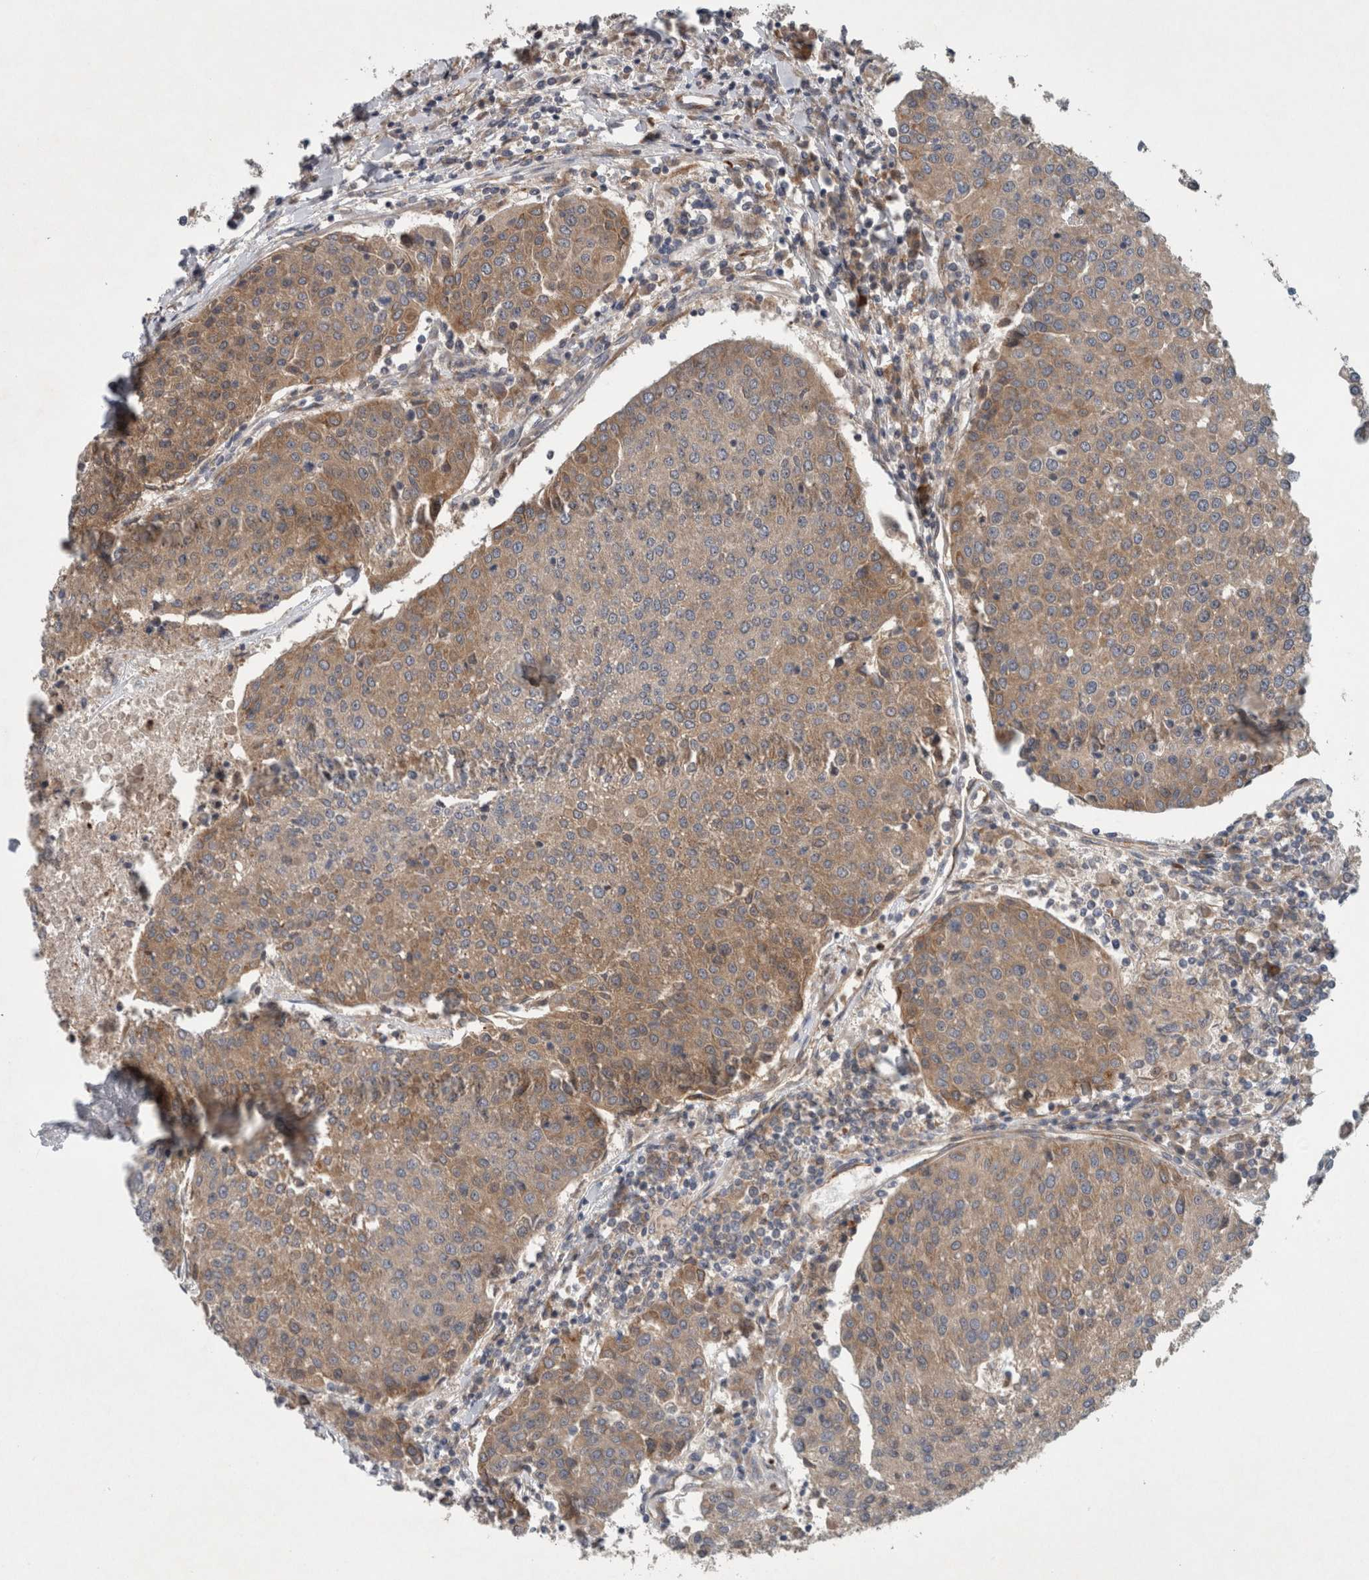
{"staining": {"intensity": "weak", "quantity": ">75%", "location": "cytoplasmic/membranous"}, "tissue": "urothelial cancer", "cell_type": "Tumor cells", "image_type": "cancer", "snomed": [{"axis": "morphology", "description": "Urothelial carcinoma, High grade"}, {"axis": "topography", "description": "Urinary bladder"}], "caption": "Human urothelial cancer stained with a brown dye exhibits weak cytoplasmic/membranous positive staining in approximately >75% of tumor cells.", "gene": "PDCD2", "patient": {"sex": "female", "age": 85}}